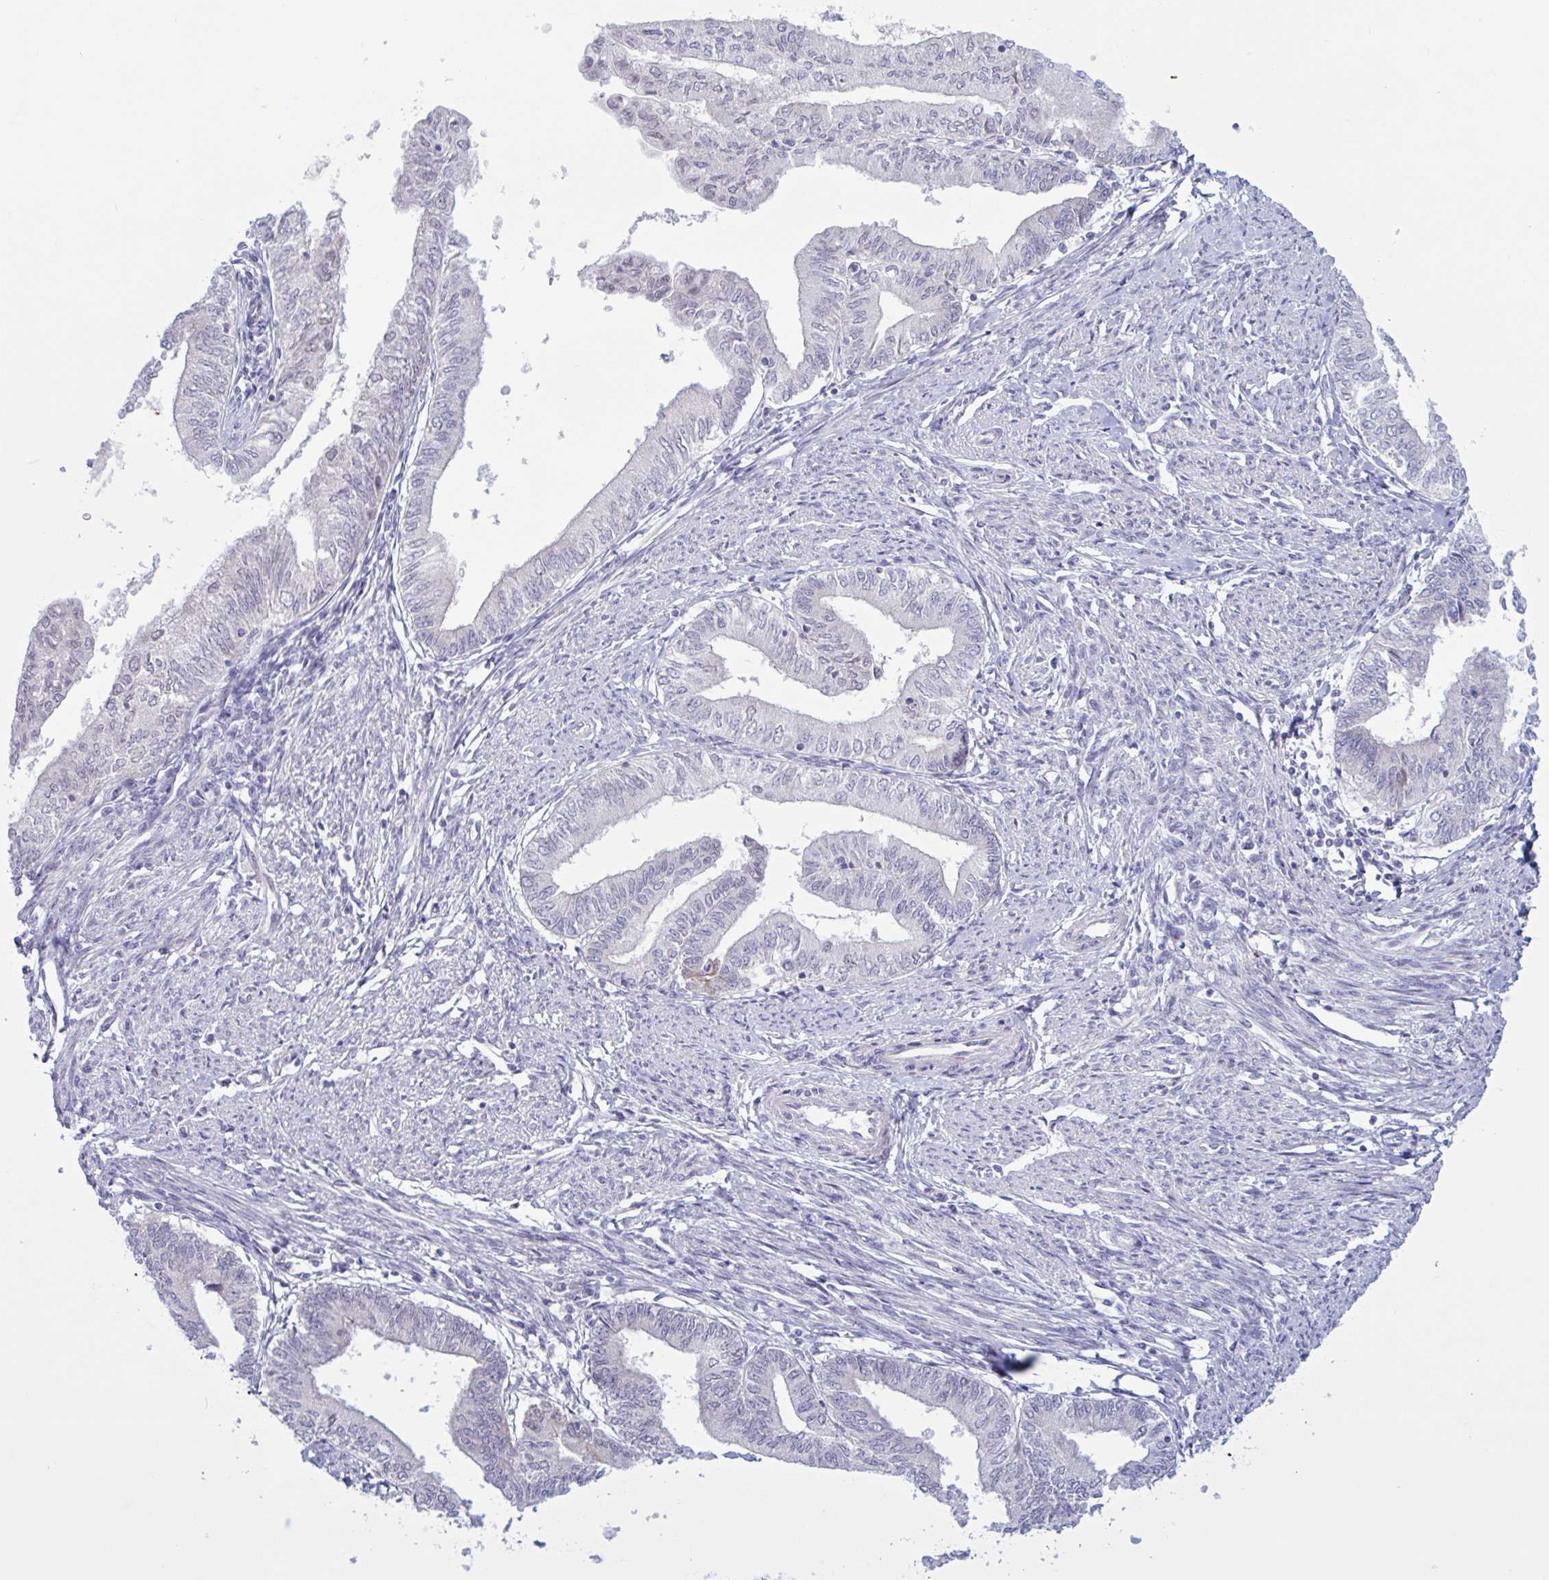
{"staining": {"intensity": "negative", "quantity": "none", "location": "none"}, "tissue": "endometrial cancer", "cell_type": "Tumor cells", "image_type": "cancer", "snomed": [{"axis": "morphology", "description": "Adenocarcinoma, NOS"}, {"axis": "topography", "description": "Endometrium"}], "caption": "The image shows no significant expression in tumor cells of endometrial cancer (adenocarcinoma).", "gene": "PRMT6", "patient": {"sex": "female", "age": 66}}